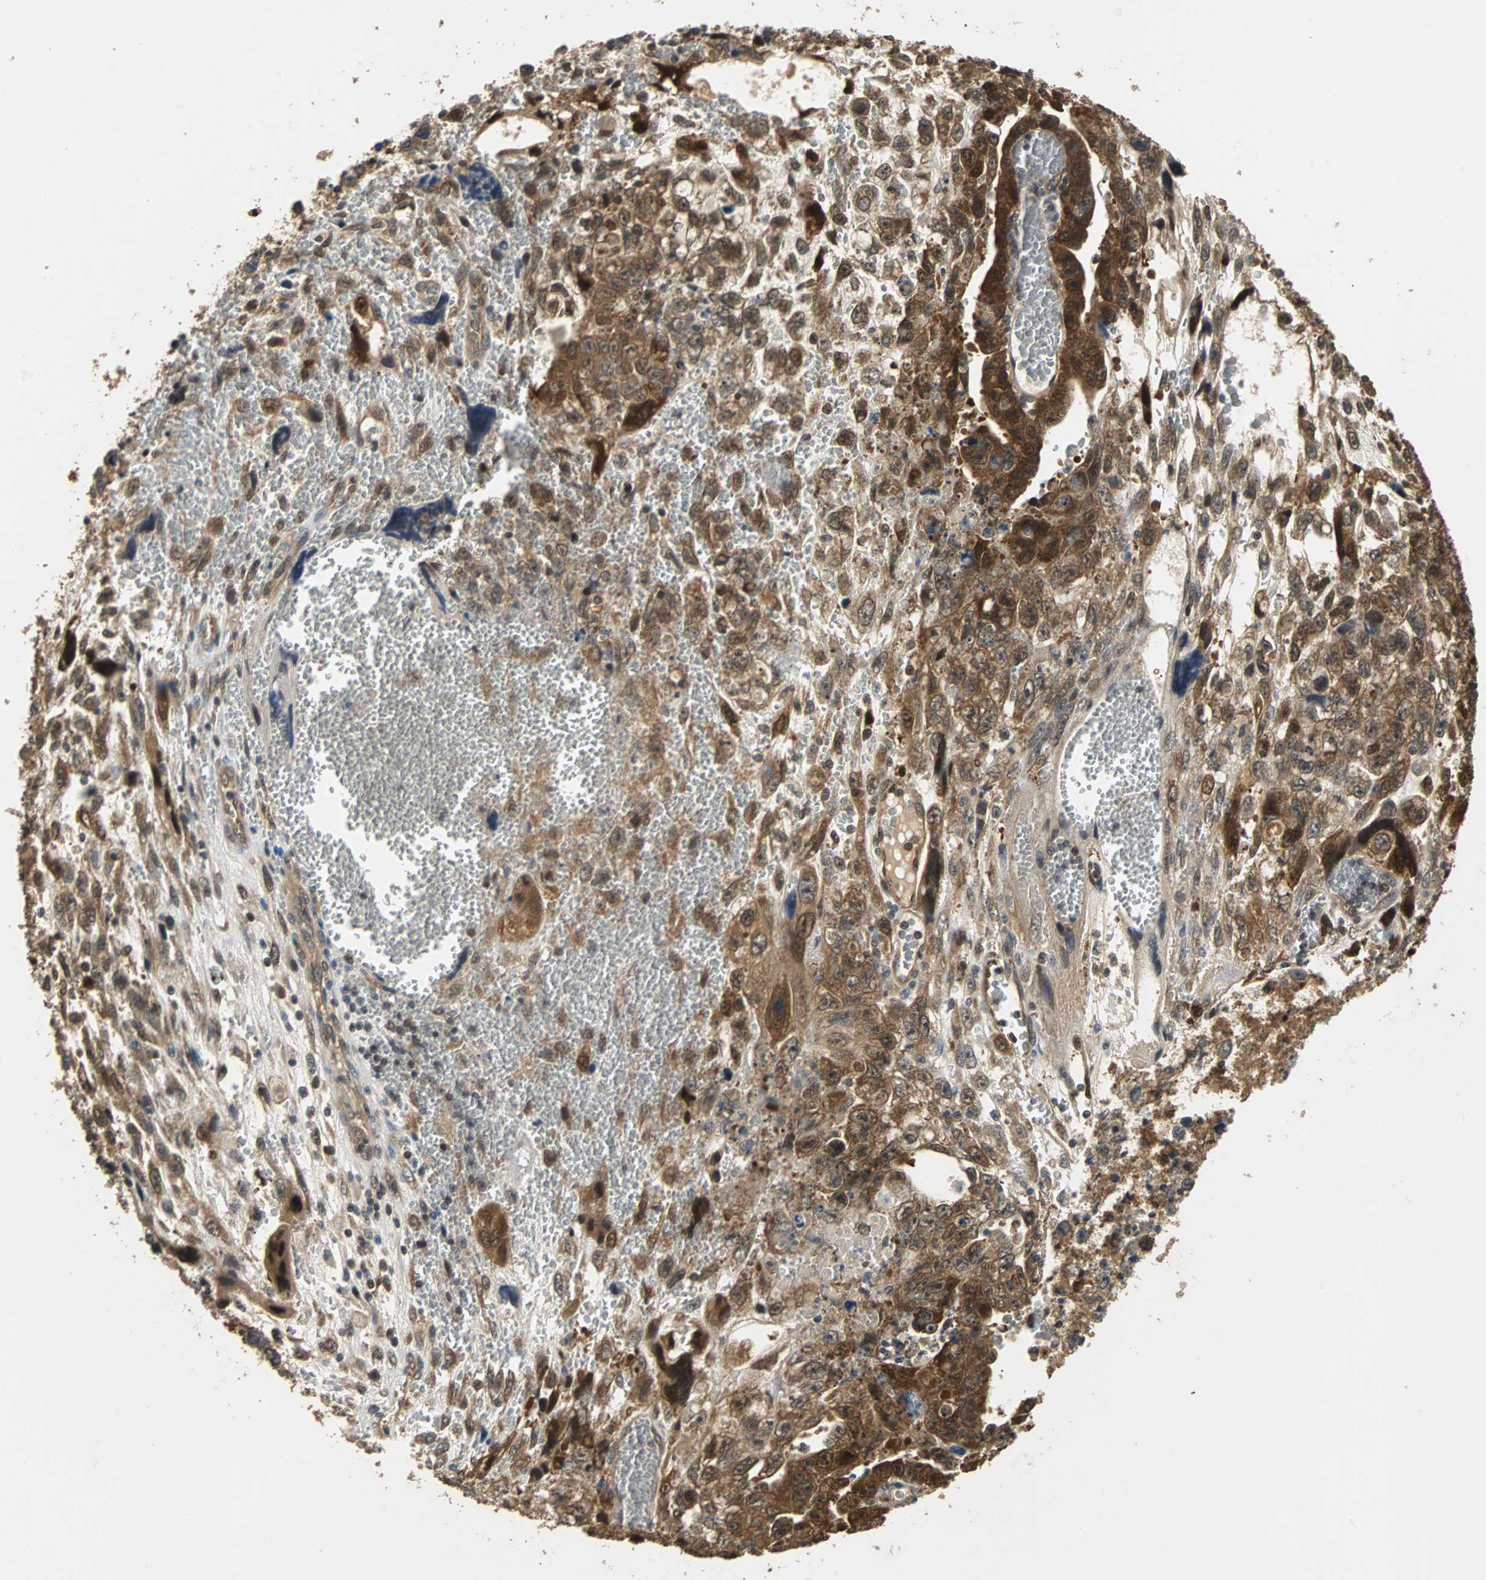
{"staining": {"intensity": "strong", "quantity": ">75%", "location": "cytoplasmic/membranous,nuclear"}, "tissue": "testis cancer", "cell_type": "Tumor cells", "image_type": "cancer", "snomed": [{"axis": "morphology", "description": "Carcinoma, Embryonal, NOS"}, {"axis": "topography", "description": "Testis"}], "caption": "Testis embryonal carcinoma stained with DAB (3,3'-diaminobenzidine) immunohistochemistry (IHC) reveals high levels of strong cytoplasmic/membranous and nuclear expression in about >75% of tumor cells. (Stains: DAB (3,3'-diaminobenzidine) in brown, nuclei in blue, Microscopy: brightfield microscopy at high magnification).", "gene": "PRDX6", "patient": {"sex": "male", "age": 28}}